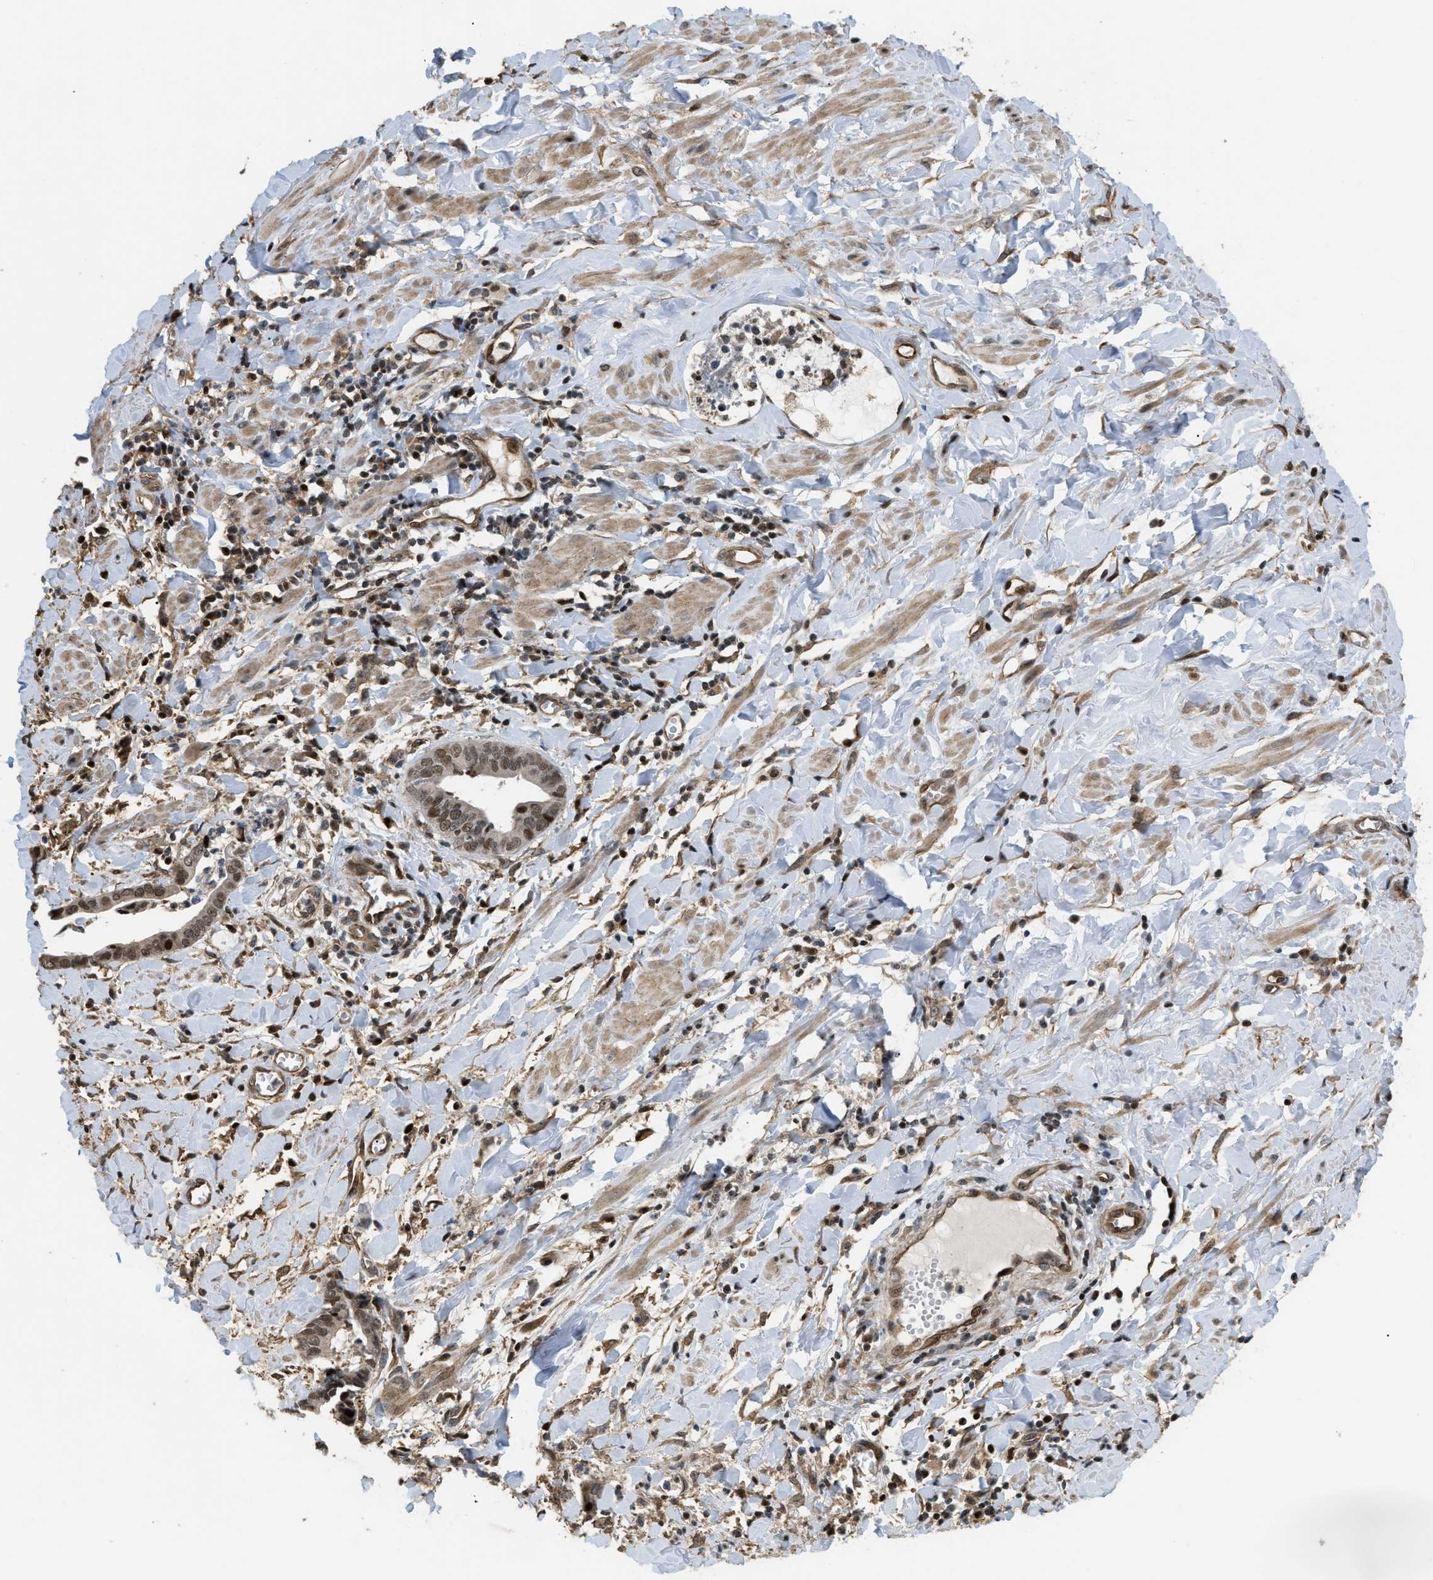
{"staining": {"intensity": "moderate", "quantity": "25%-75%", "location": "nuclear"}, "tissue": "cervical cancer", "cell_type": "Tumor cells", "image_type": "cancer", "snomed": [{"axis": "morphology", "description": "Adenocarcinoma, NOS"}, {"axis": "topography", "description": "Cervix"}], "caption": "IHC (DAB (3,3'-diaminobenzidine)) staining of adenocarcinoma (cervical) displays moderate nuclear protein expression in about 25%-75% of tumor cells. (Stains: DAB in brown, nuclei in blue, Microscopy: brightfield microscopy at high magnification).", "gene": "LTA4H", "patient": {"sex": "female", "age": 44}}